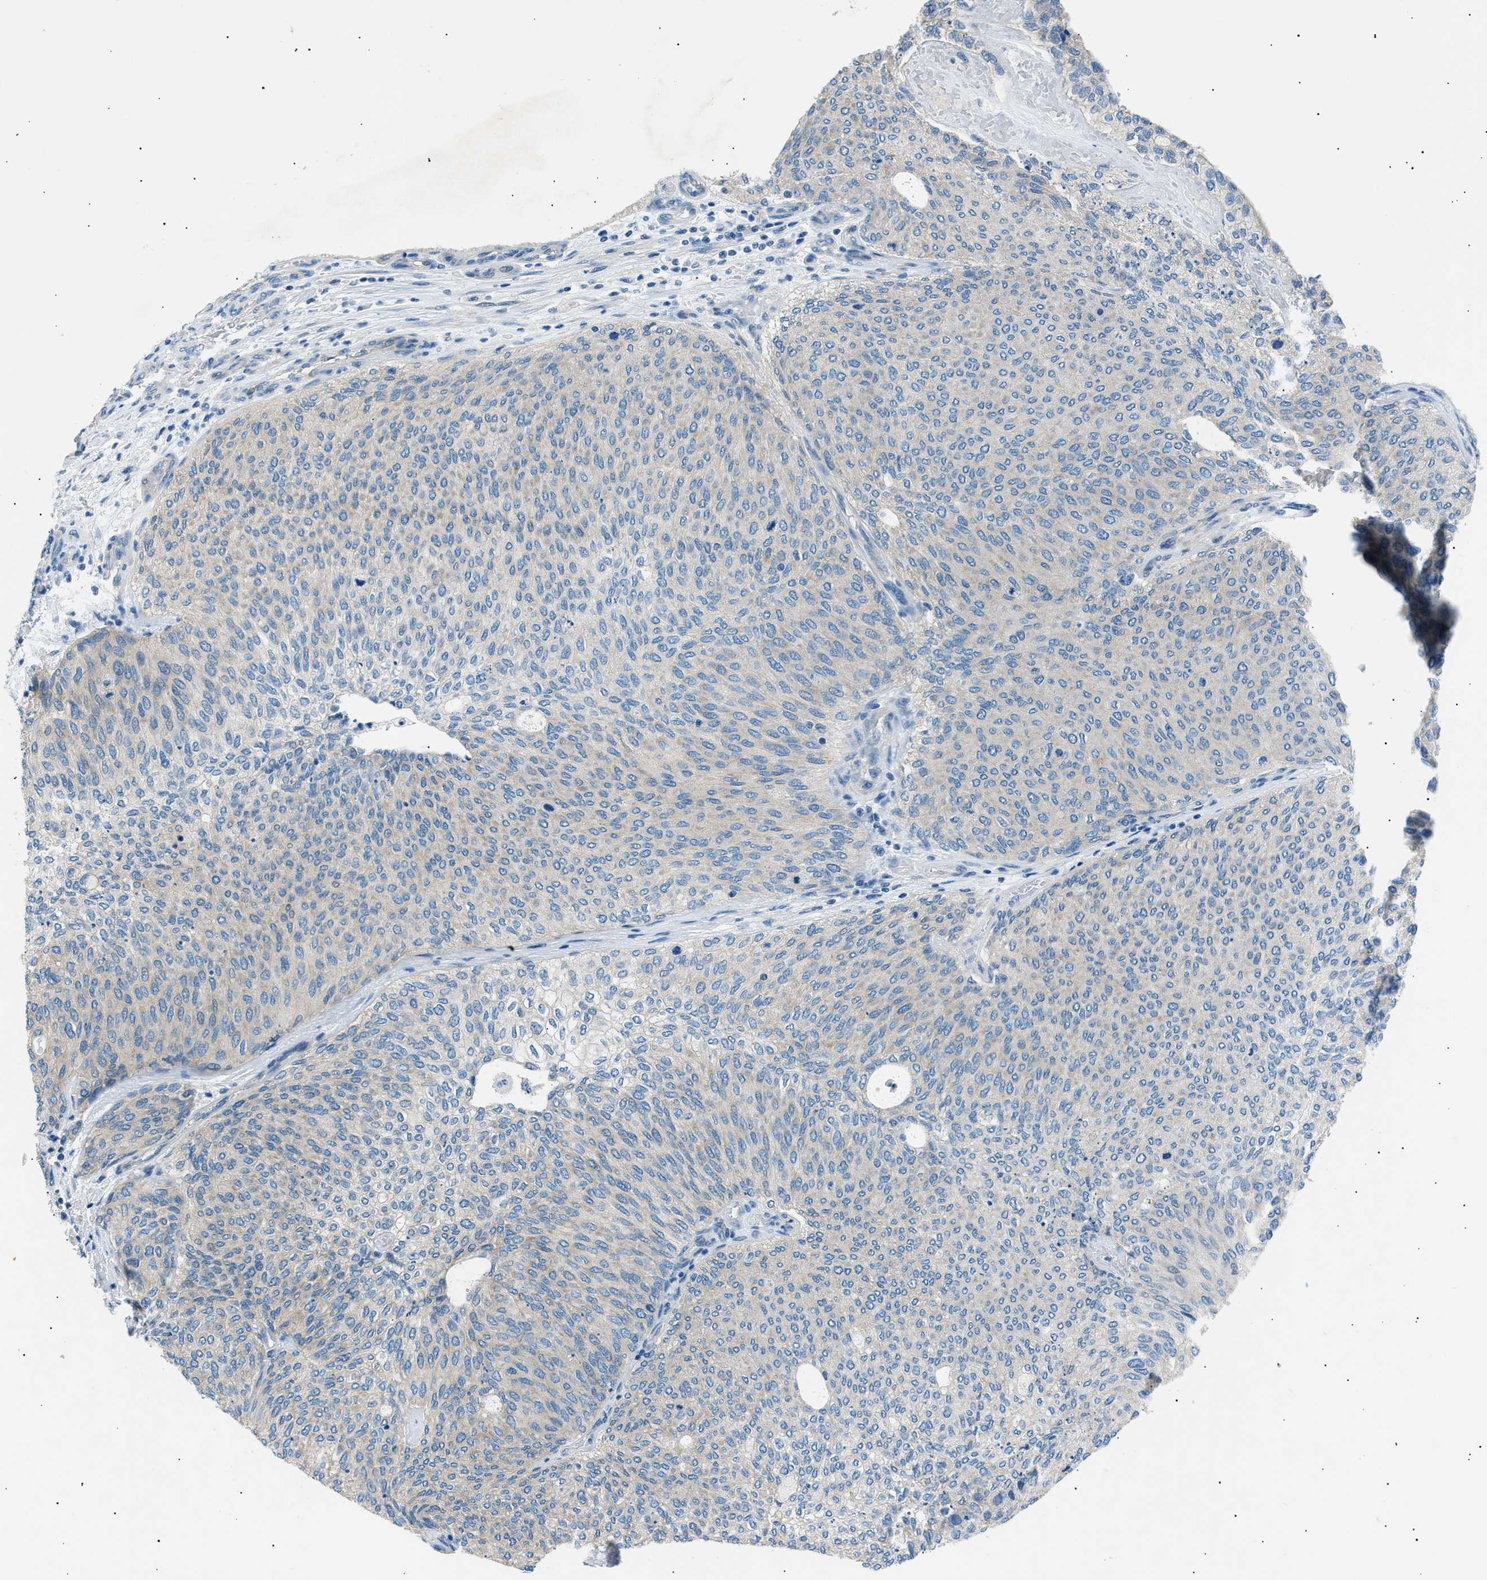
{"staining": {"intensity": "negative", "quantity": "none", "location": "none"}, "tissue": "urothelial cancer", "cell_type": "Tumor cells", "image_type": "cancer", "snomed": [{"axis": "morphology", "description": "Urothelial carcinoma, Low grade"}, {"axis": "topography", "description": "Urinary bladder"}], "caption": "The histopathology image demonstrates no staining of tumor cells in urothelial carcinoma (low-grade). (Stains: DAB (3,3'-diaminobenzidine) IHC with hematoxylin counter stain, Microscopy: brightfield microscopy at high magnification).", "gene": "LRRC37B", "patient": {"sex": "female", "age": 79}}